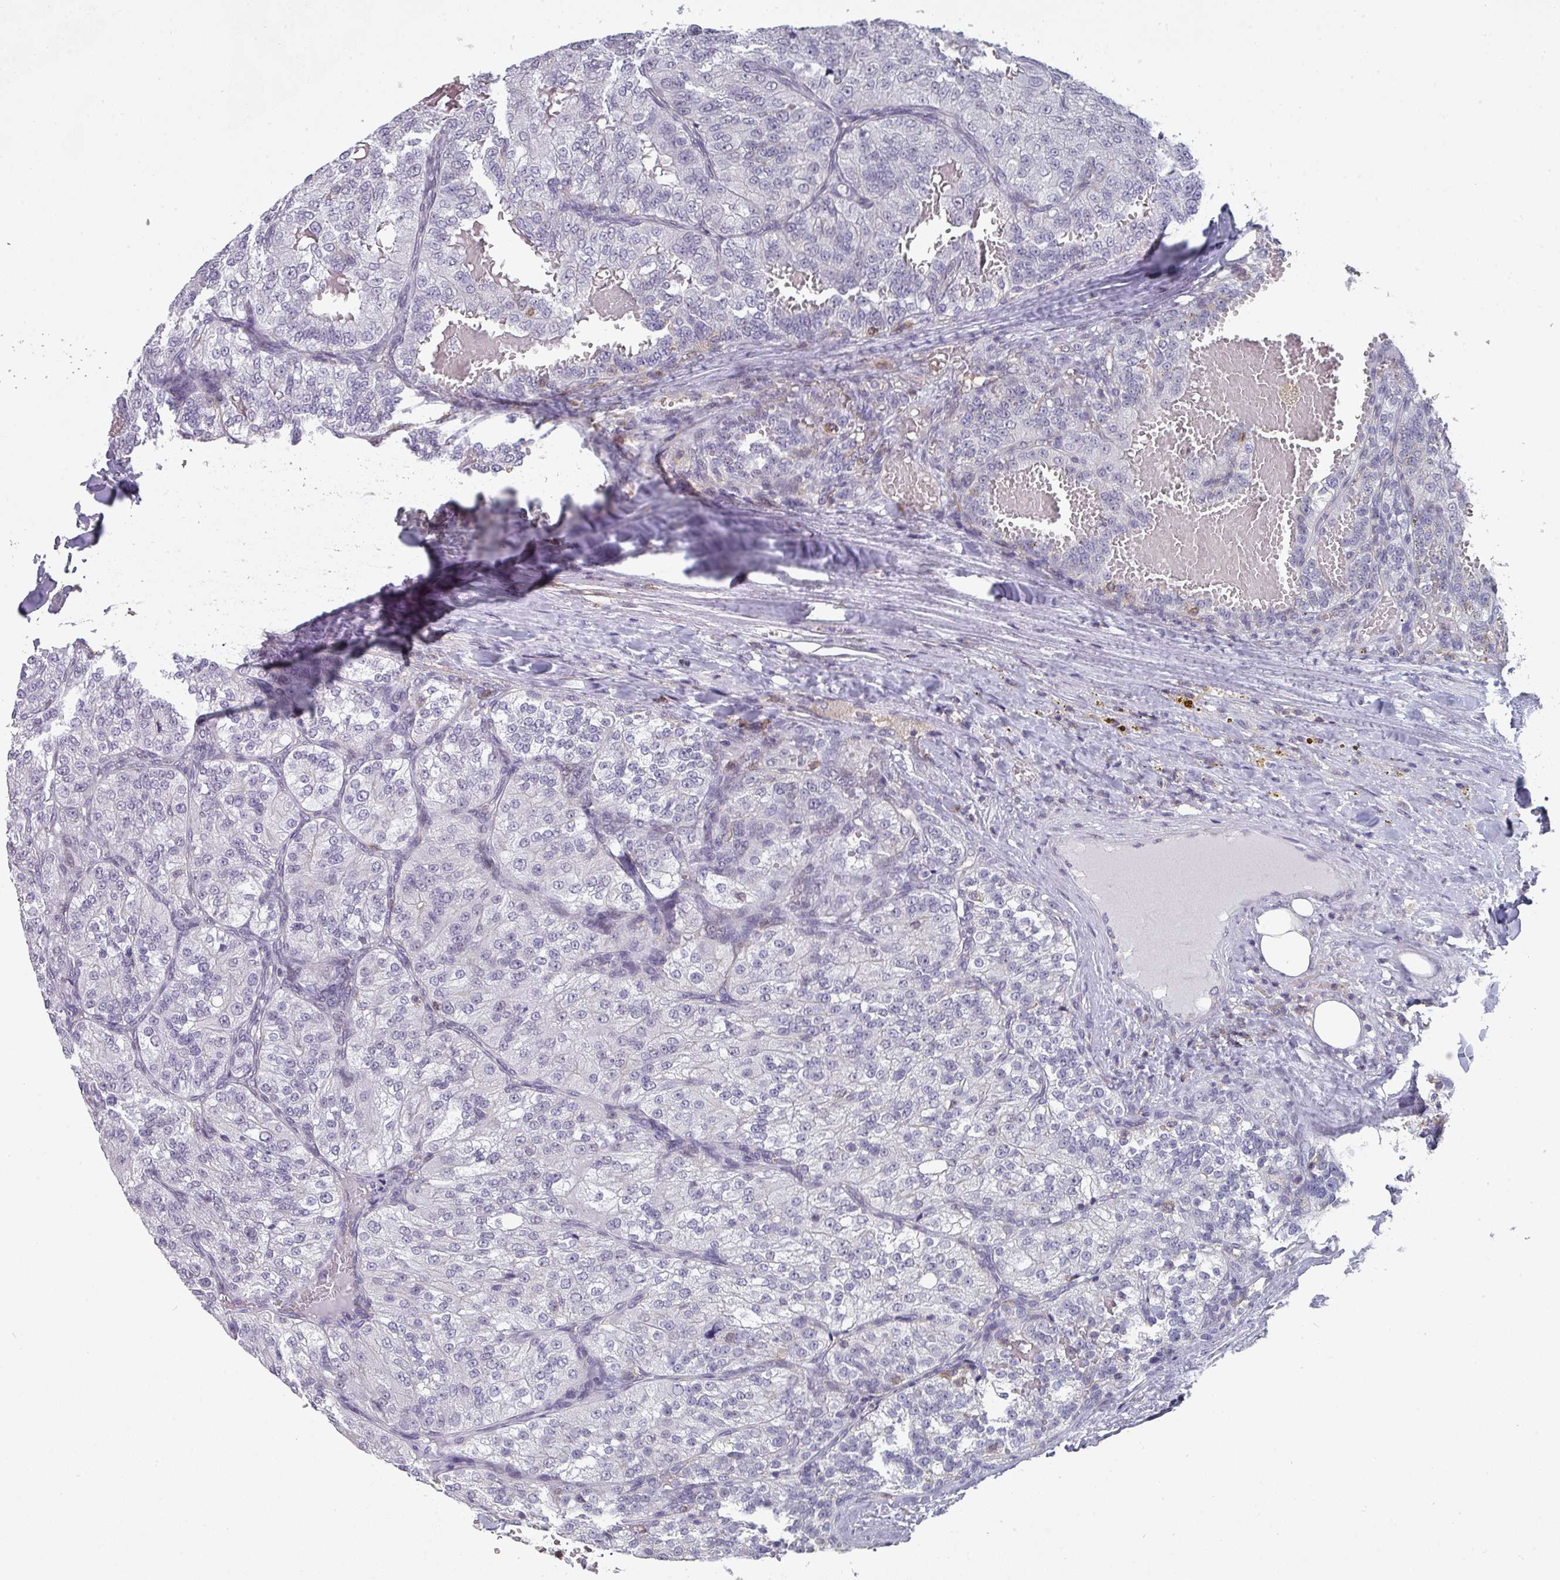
{"staining": {"intensity": "negative", "quantity": "none", "location": "none"}, "tissue": "renal cancer", "cell_type": "Tumor cells", "image_type": "cancer", "snomed": [{"axis": "morphology", "description": "Adenocarcinoma, NOS"}, {"axis": "topography", "description": "Kidney"}], "caption": "Human adenocarcinoma (renal) stained for a protein using IHC shows no positivity in tumor cells.", "gene": "RASAL3", "patient": {"sex": "female", "age": 63}}